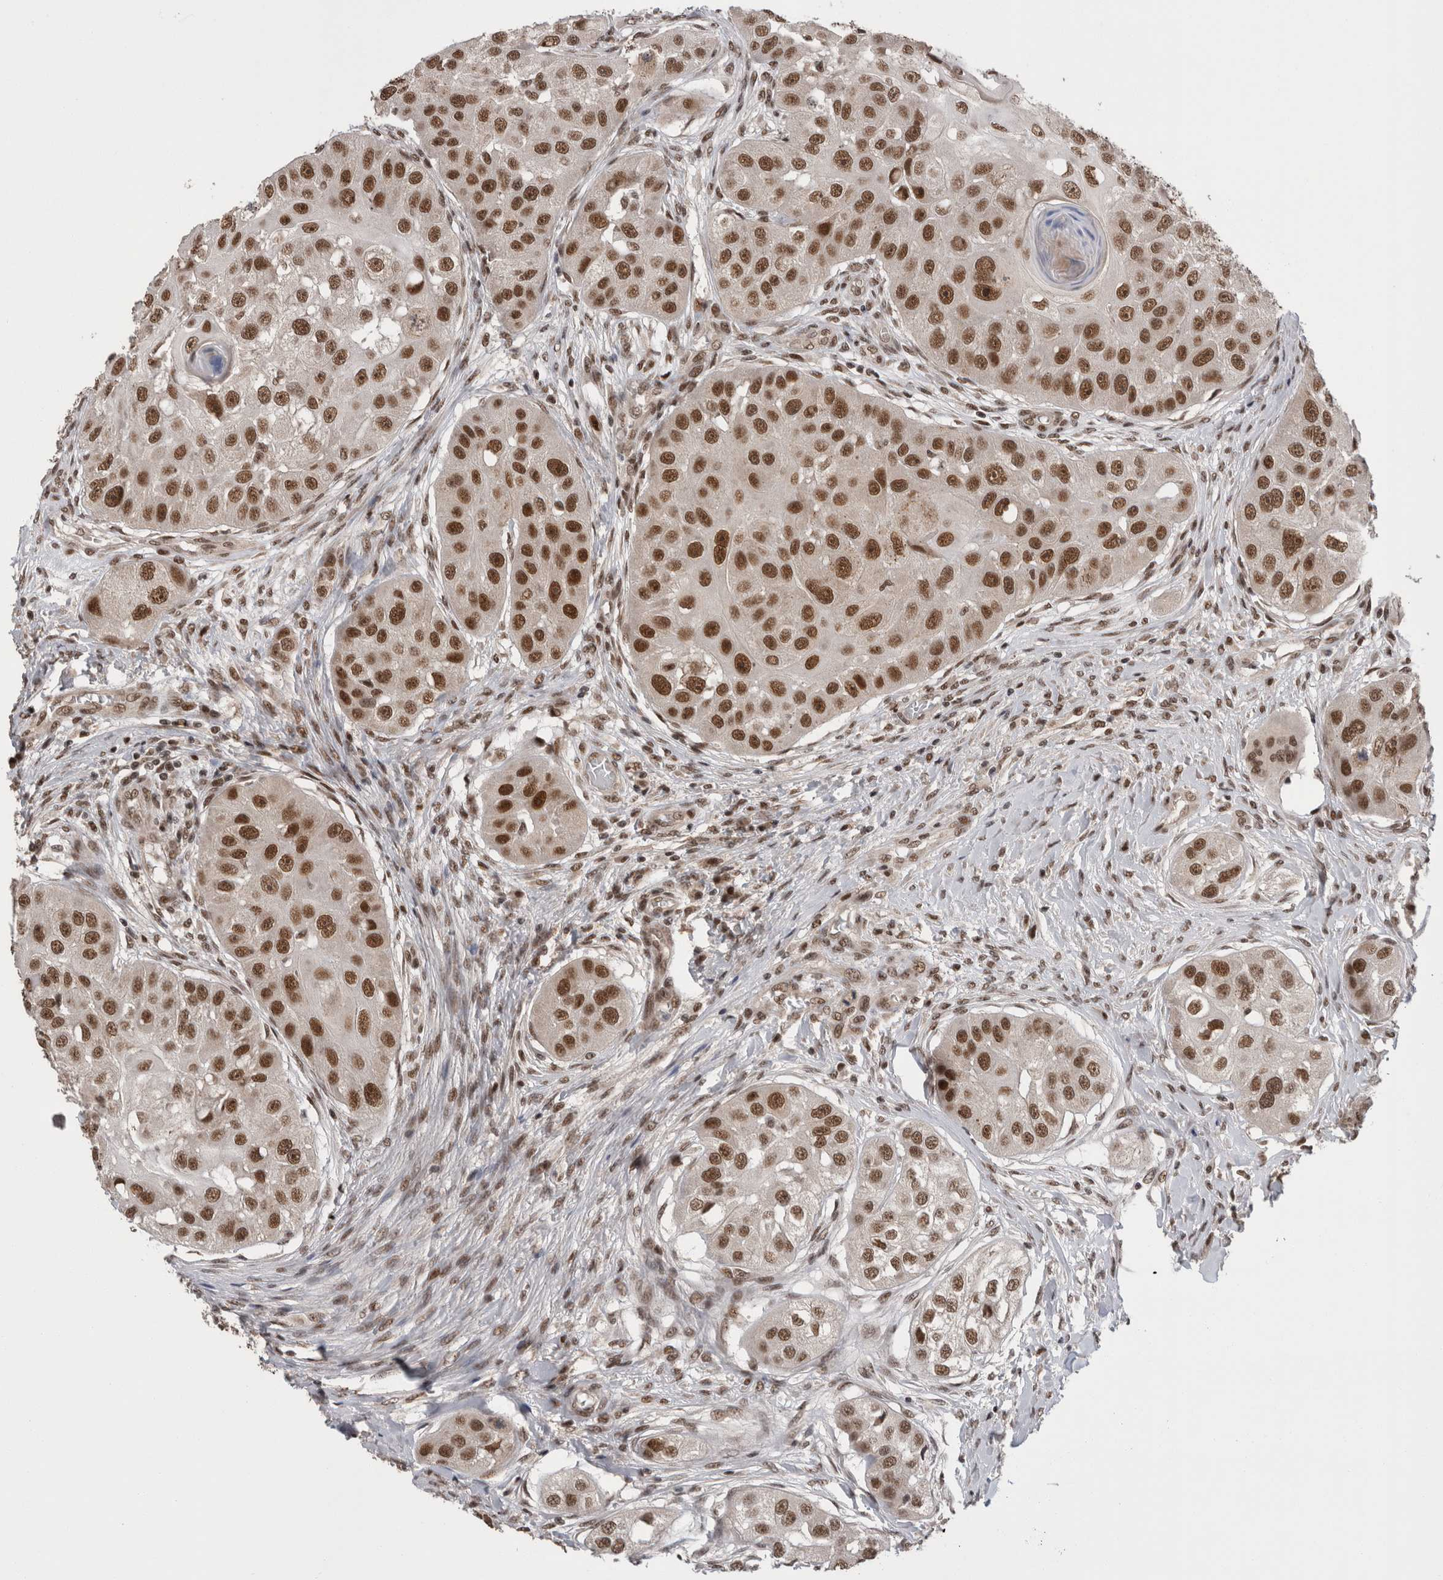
{"staining": {"intensity": "strong", "quantity": ">75%", "location": "nuclear"}, "tissue": "head and neck cancer", "cell_type": "Tumor cells", "image_type": "cancer", "snomed": [{"axis": "morphology", "description": "Normal tissue, NOS"}, {"axis": "morphology", "description": "Squamous cell carcinoma, NOS"}, {"axis": "topography", "description": "Skeletal muscle"}, {"axis": "topography", "description": "Head-Neck"}], "caption": "Immunohistochemical staining of human head and neck cancer shows high levels of strong nuclear protein staining in about >75% of tumor cells.", "gene": "CPSF2", "patient": {"sex": "male", "age": 51}}